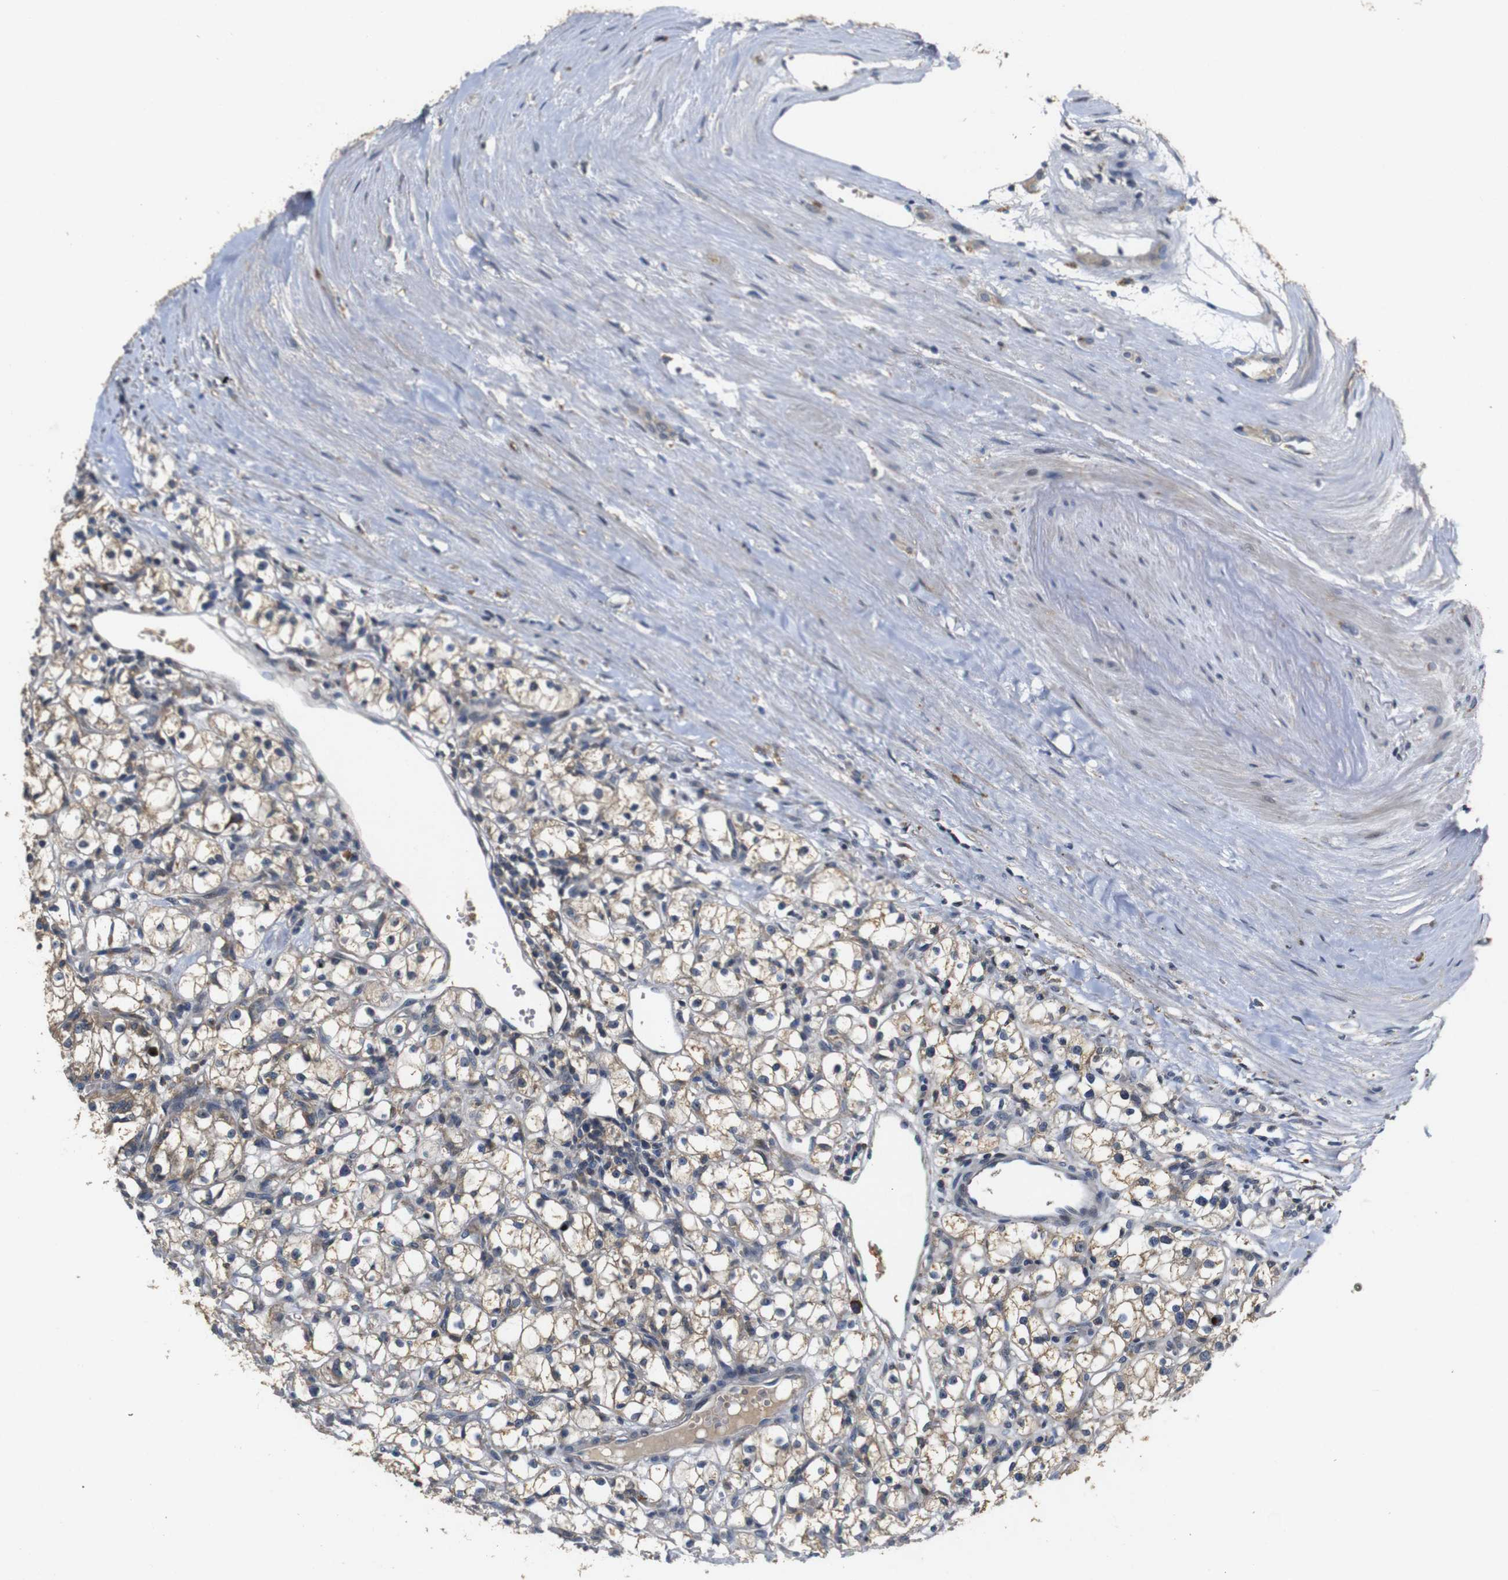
{"staining": {"intensity": "weak", "quantity": ">75%", "location": "cytoplasmic/membranous"}, "tissue": "renal cancer", "cell_type": "Tumor cells", "image_type": "cancer", "snomed": [{"axis": "morphology", "description": "Adenocarcinoma, NOS"}, {"axis": "topography", "description": "Kidney"}], "caption": "Renal cancer (adenocarcinoma) stained with immunohistochemistry (IHC) displays weak cytoplasmic/membranous positivity in about >75% of tumor cells.", "gene": "MAGI2", "patient": {"sex": "male", "age": 56}}